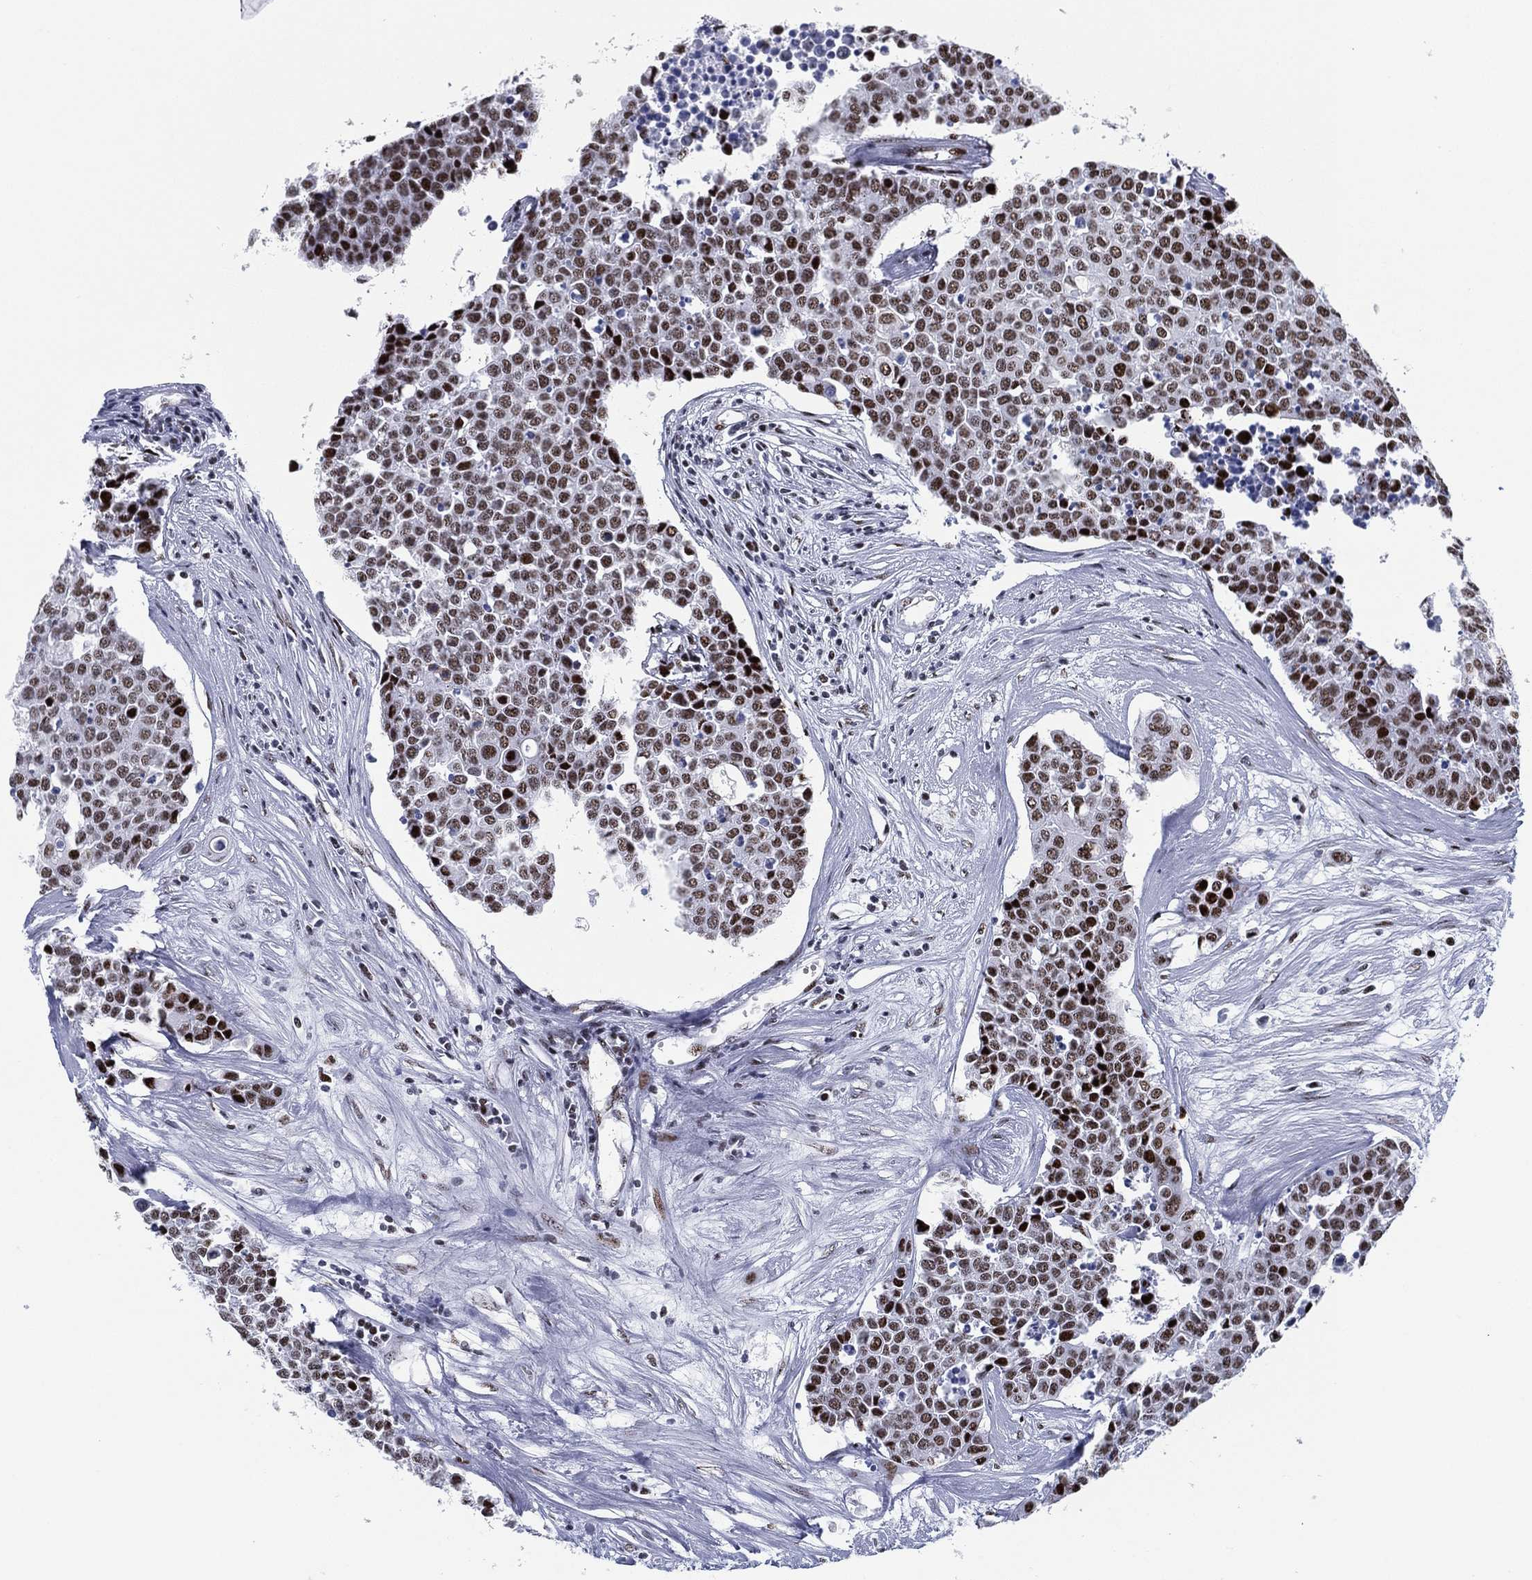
{"staining": {"intensity": "strong", "quantity": "25%-75%", "location": "nuclear"}, "tissue": "carcinoid", "cell_type": "Tumor cells", "image_type": "cancer", "snomed": [{"axis": "morphology", "description": "Carcinoid, malignant, NOS"}, {"axis": "topography", "description": "Colon"}], "caption": "Carcinoid (malignant) stained for a protein (brown) demonstrates strong nuclear positive positivity in approximately 25%-75% of tumor cells.", "gene": "CYB561D2", "patient": {"sex": "male", "age": 81}}